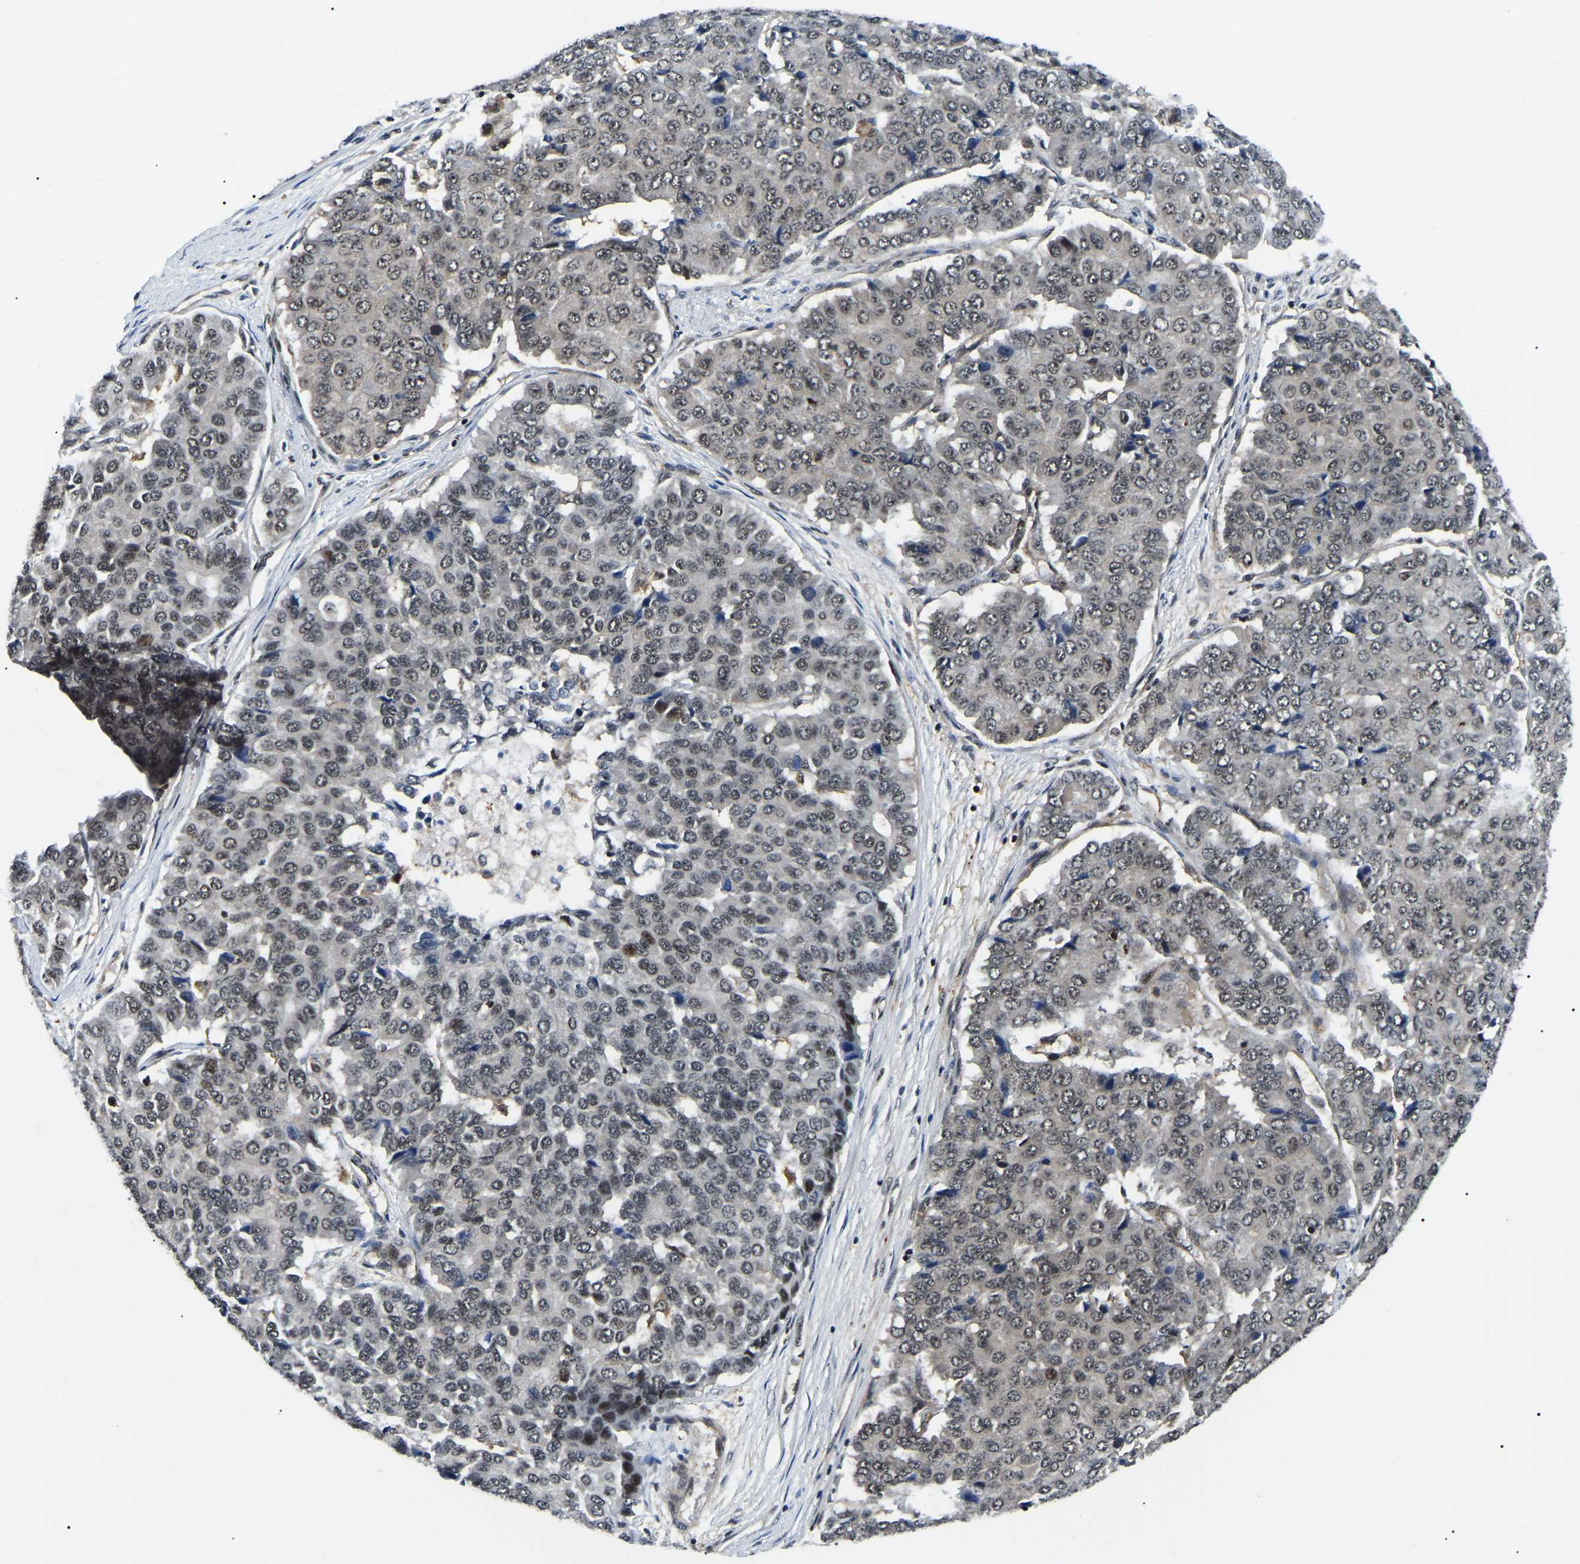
{"staining": {"intensity": "strong", "quantity": "25%-75%", "location": "nuclear"}, "tissue": "pancreatic cancer", "cell_type": "Tumor cells", "image_type": "cancer", "snomed": [{"axis": "morphology", "description": "Adenocarcinoma, NOS"}, {"axis": "topography", "description": "Pancreas"}], "caption": "Pancreatic cancer (adenocarcinoma) was stained to show a protein in brown. There is high levels of strong nuclear positivity in about 25%-75% of tumor cells.", "gene": "RRP1B", "patient": {"sex": "male", "age": 50}}